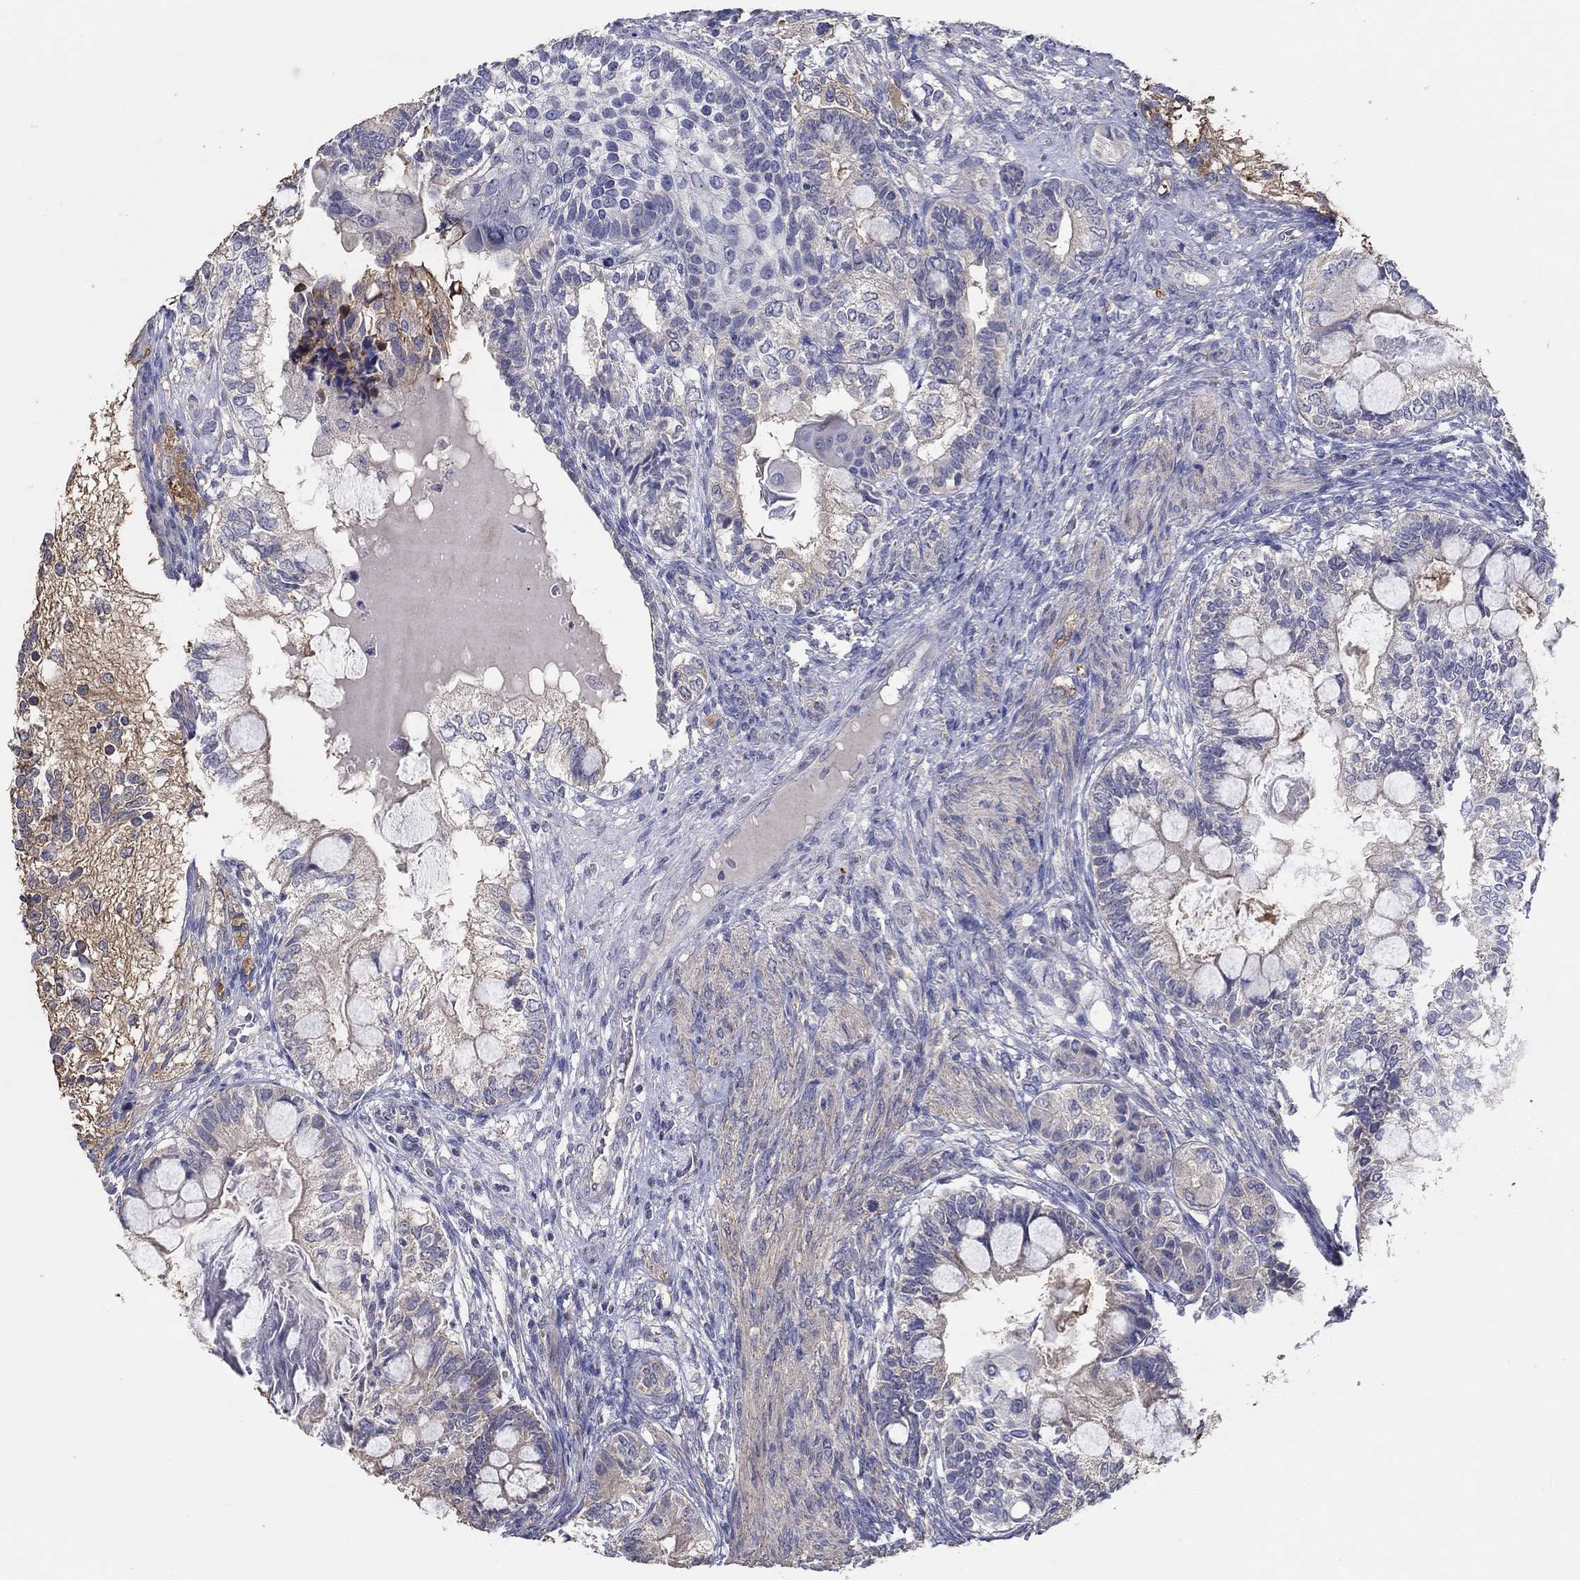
{"staining": {"intensity": "negative", "quantity": "none", "location": "none"}, "tissue": "testis cancer", "cell_type": "Tumor cells", "image_type": "cancer", "snomed": [{"axis": "morphology", "description": "Seminoma, NOS"}, {"axis": "morphology", "description": "Carcinoma, Embryonal, NOS"}, {"axis": "topography", "description": "Testis"}], "caption": "Human testis seminoma stained for a protein using IHC shows no staining in tumor cells.", "gene": "DOCK3", "patient": {"sex": "male", "age": 41}}